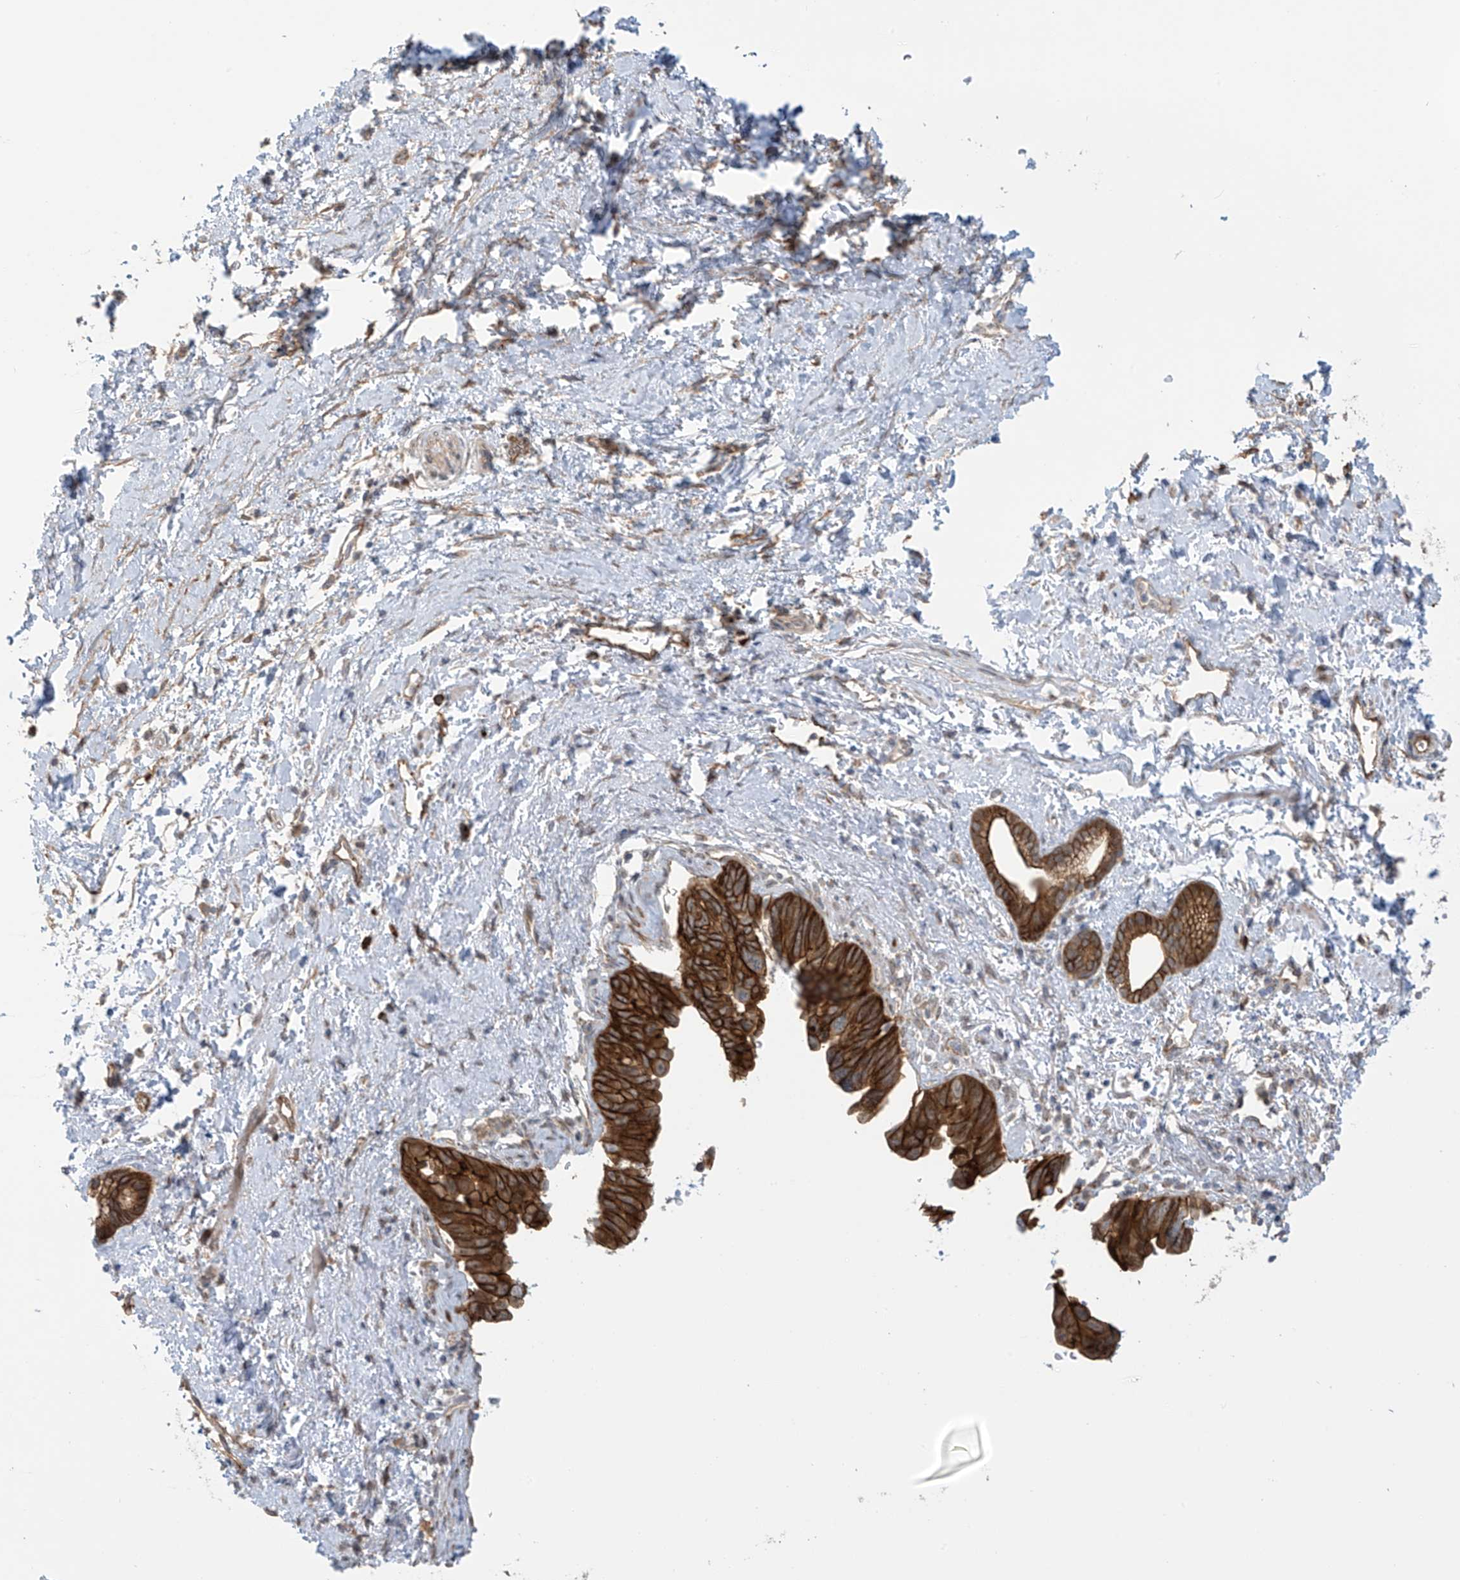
{"staining": {"intensity": "strong", "quantity": ">75%", "location": "cytoplasmic/membranous"}, "tissue": "pancreatic cancer", "cell_type": "Tumor cells", "image_type": "cancer", "snomed": [{"axis": "morphology", "description": "Adenocarcinoma, NOS"}, {"axis": "topography", "description": "Pancreas"}], "caption": "Protein staining exhibits strong cytoplasmic/membranous staining in approximately >75% of tumor cells in pancreatic adenocarcinoma.", "gene": "KIAA1522", "patient": {"sex": "female", "age": 72}}